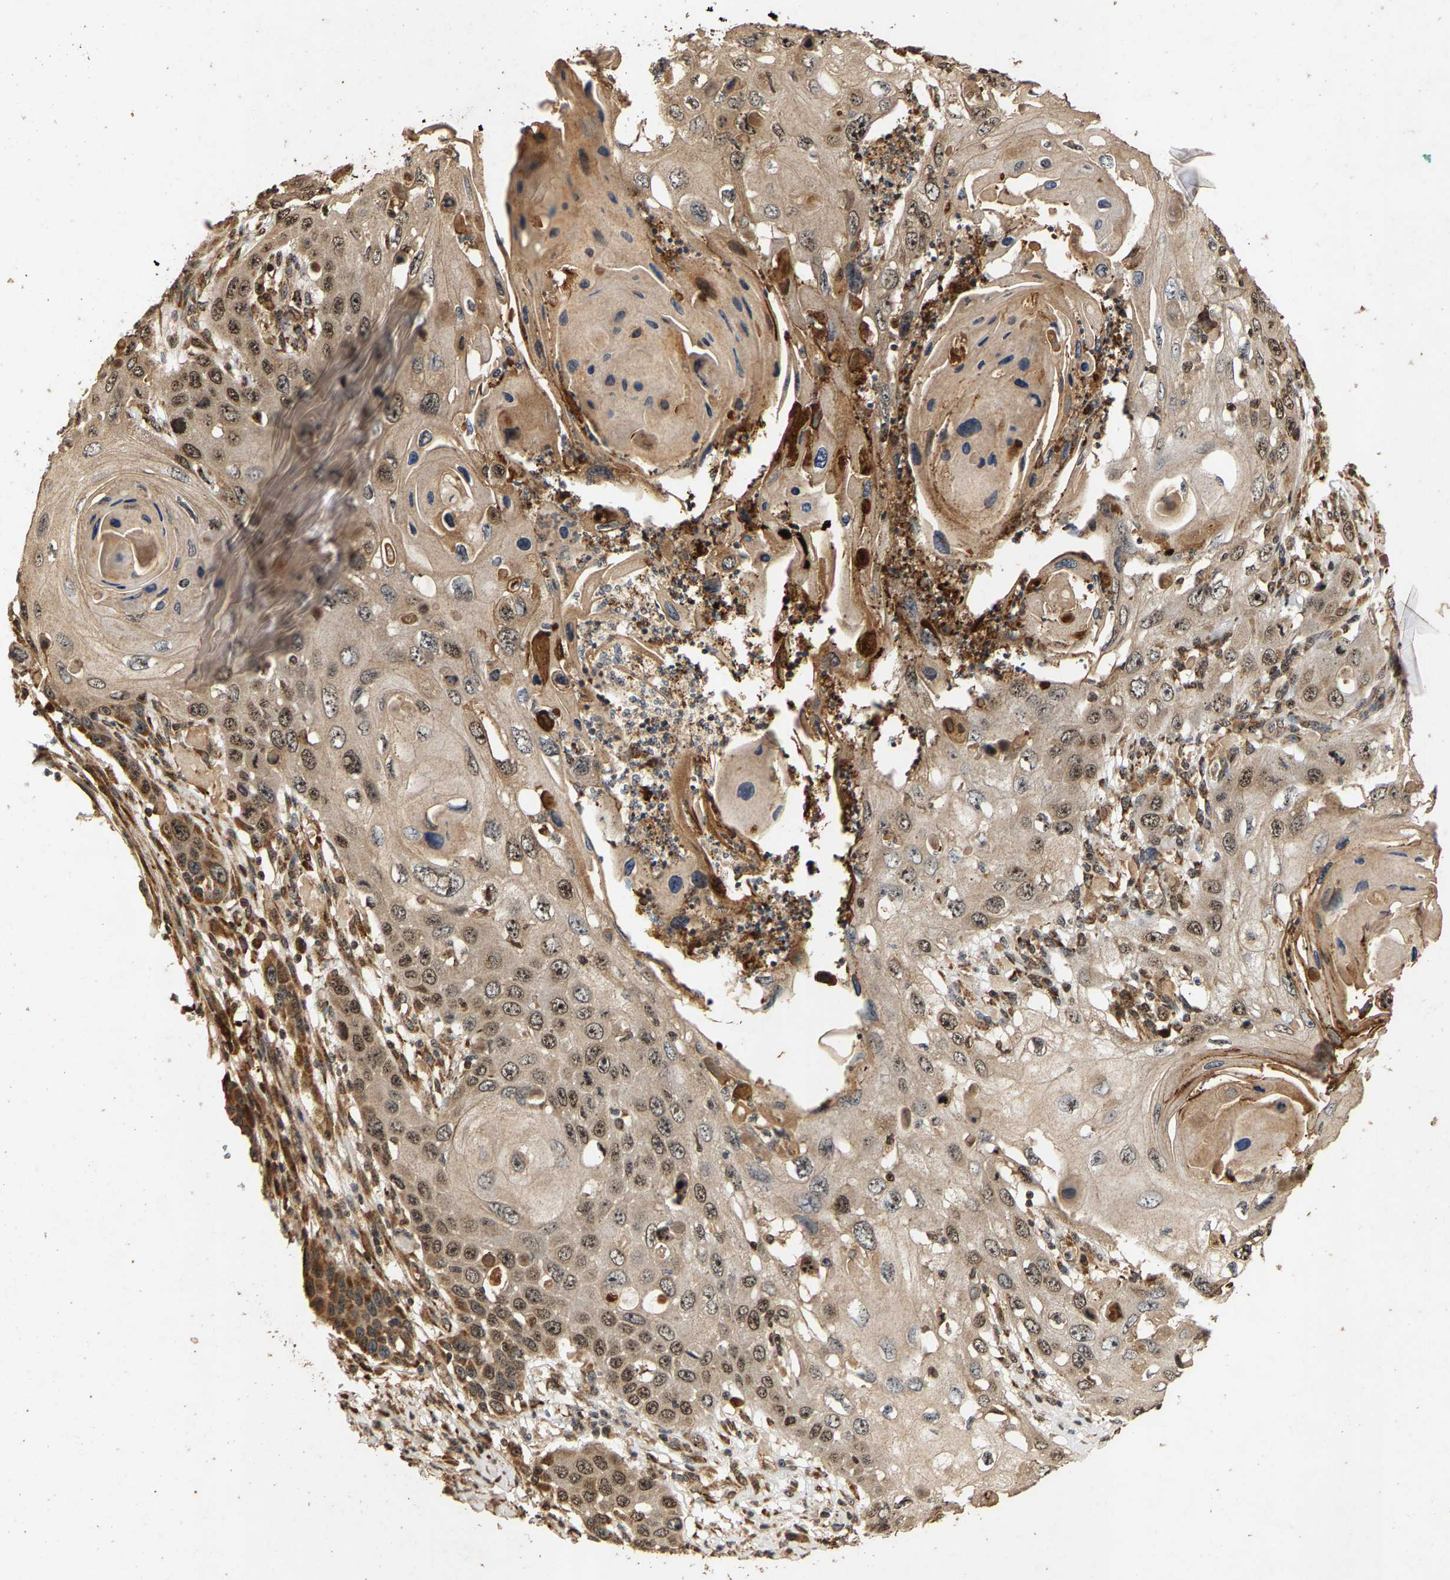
{"staining": {"intensity": "weak", "quantity": ">75%", "location": "cytoplasmic/membranous,nuclear"}, "tissue": "skin cancer", "cell_type": "Tumor cells", "image_type": "cancer", "snomed": [{"axis": "morphology", "description": "Squamous cell carcinoma, NOS"}, {"axis": "topography", "description": "Skin"}], "caption": "Skin cancer (squamous cell carcinoma) stained with DAB (3,3'-diaminobenzidine) immunohistochemistry (IHC) demonstrates low levels of weak cytoplasmic/membranous and nuclear expression in approximately >75% of tumor cells.", "gene": "CIDEC", "patient": {"sex": "male", "age": 55}}